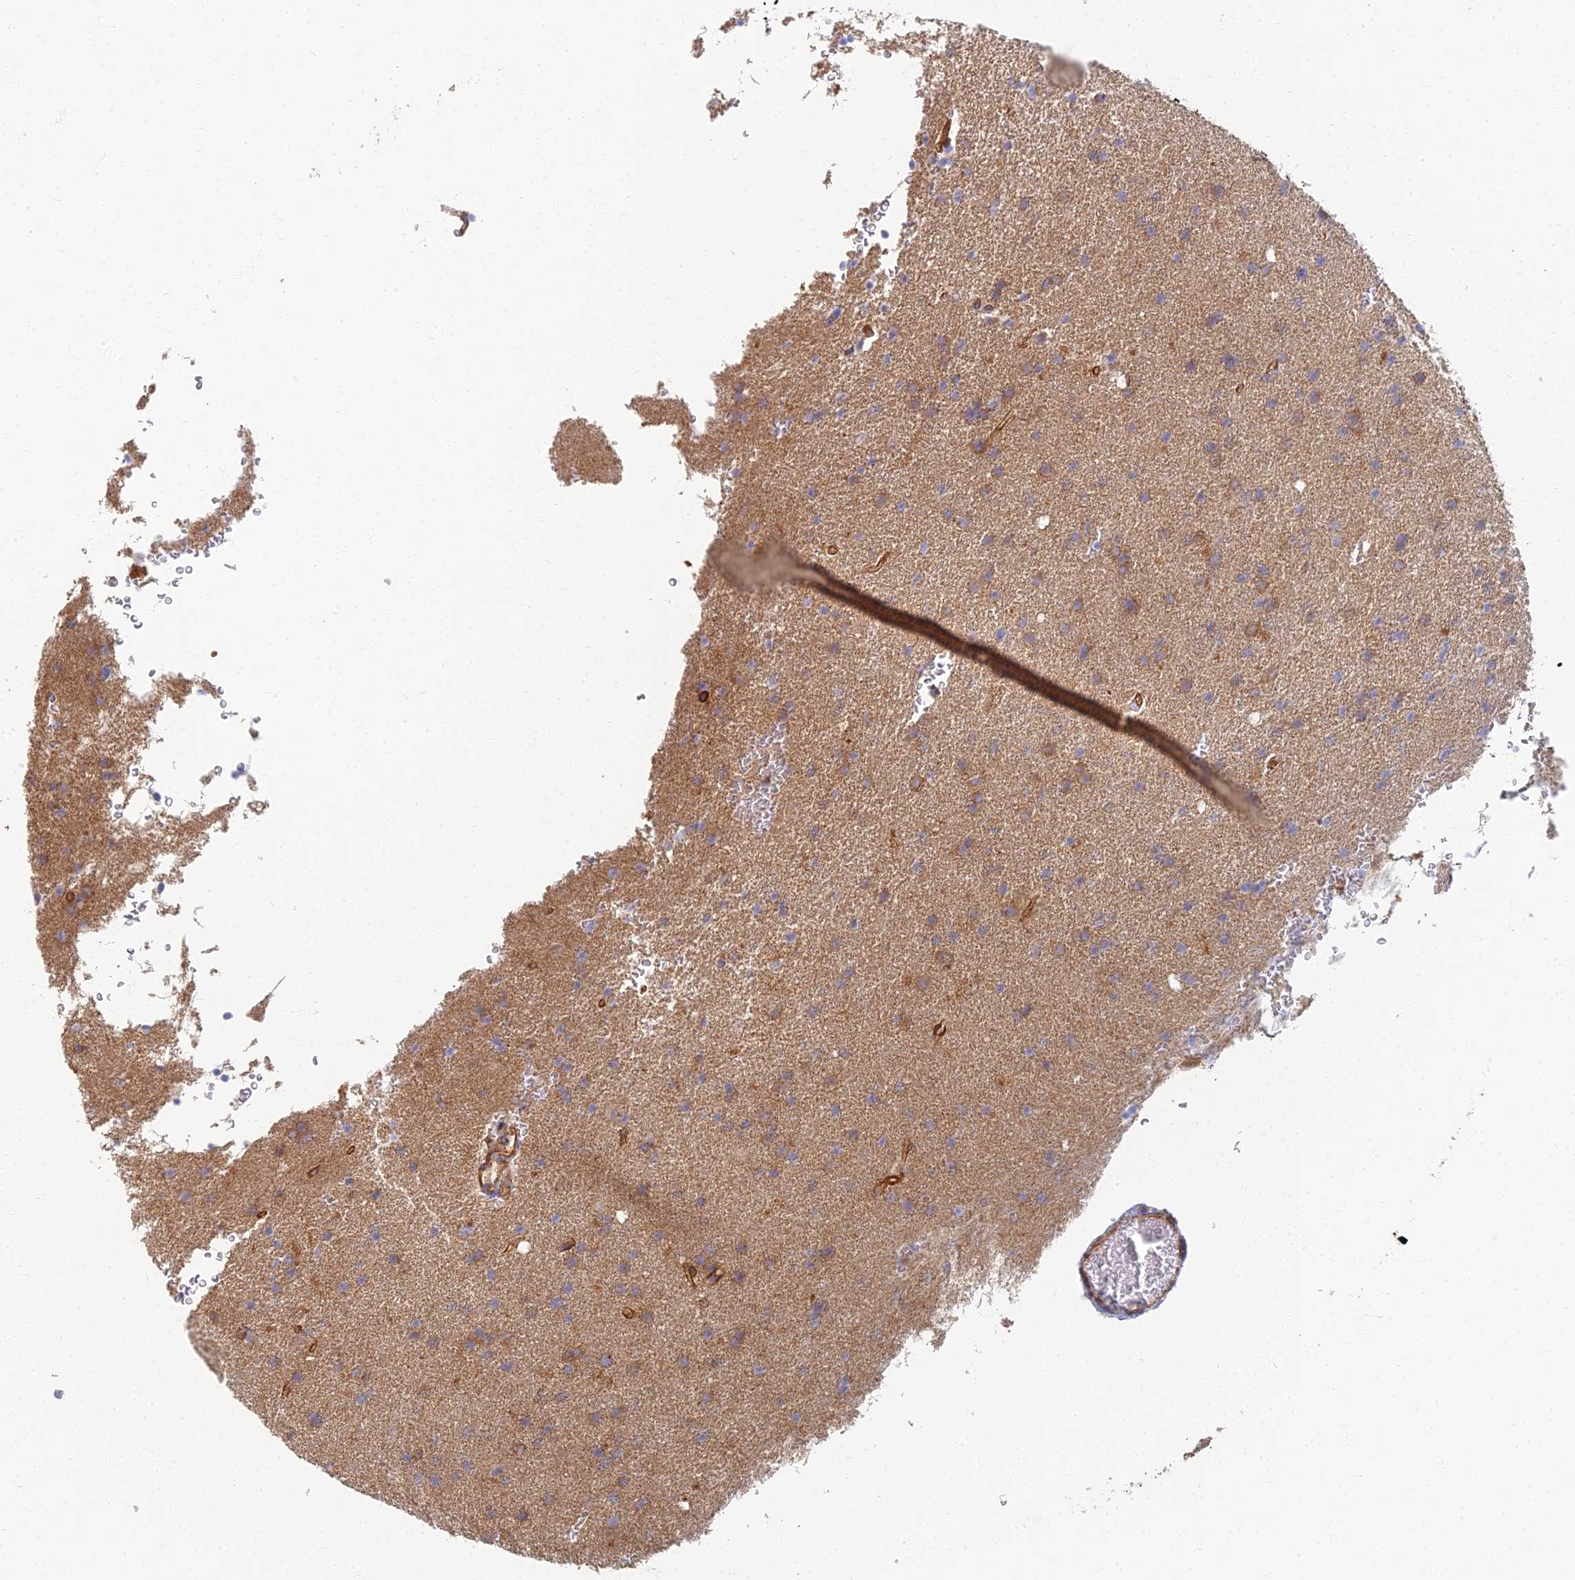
{"staining": {"intensity": "moderate", "quantity": ">75%", "location": "cytoplasmic/membranous"}, "tissue": "glioma", "cell_type": "Tumor cells", "image_type": "cancer", "snomed": [{"axis": "morphology", "description": "Glioma, malignant, High grade"}, {"axis": "topography", "description": "Cerebral cortex"}], "caption": "The immunohistochemical stain shows moderate cytoplasmic/membranous staining in tumor cells of high-grade glioma (malignant) tissue.", "gene": "RBSN", "patient": {"sex": "female", "age": 36}}